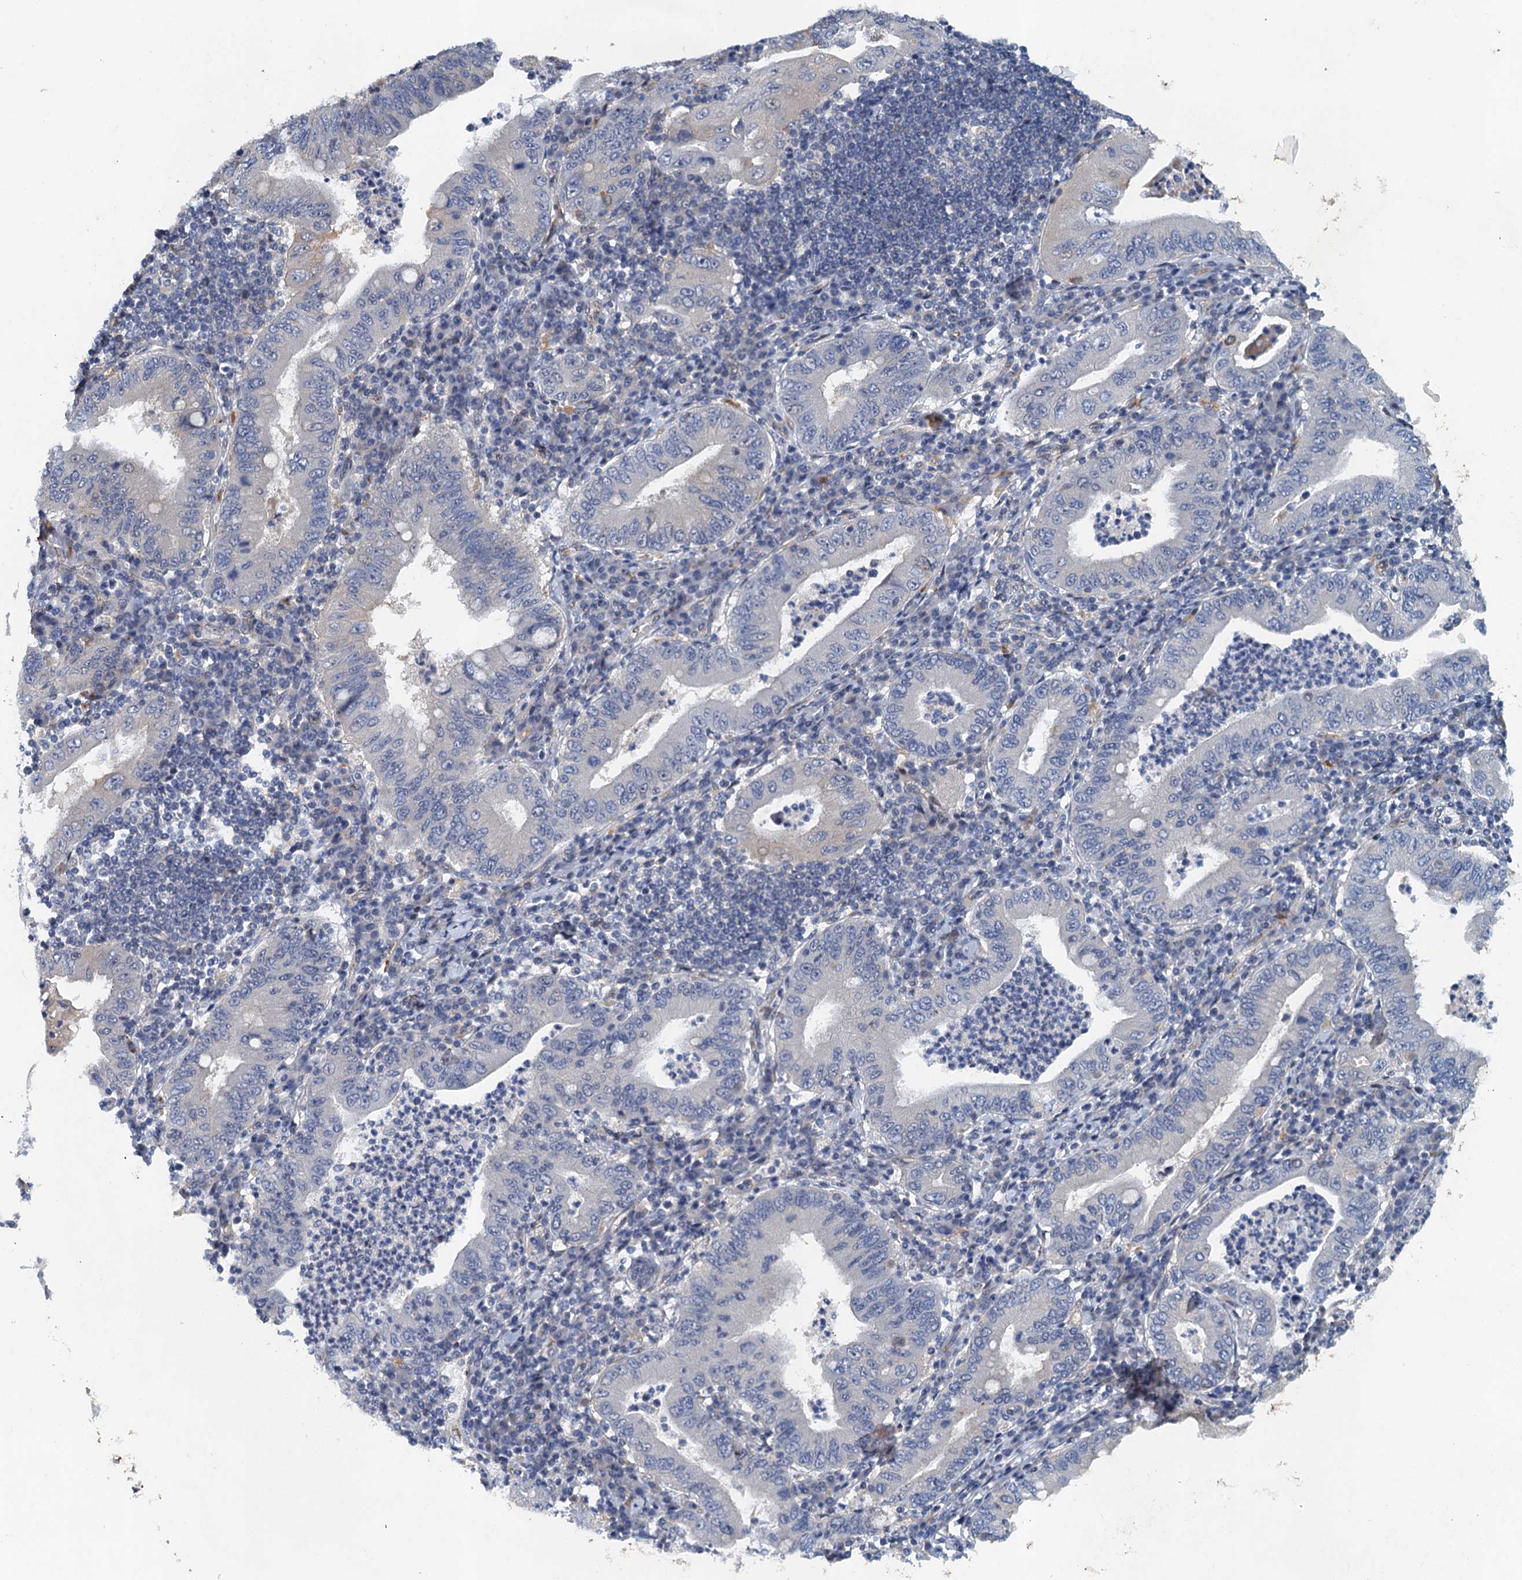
{"staining": {"intensity": "negative", "quantity": "none", "location": "none"}, "tissue": "stomach cancer", "cell_type": "Tumor cells", "image_type": "cancer", "snomed": [{"axis": "morphology", "description": "Normal tissue, NOS"}, {"axis": "morphology", "description": "Adenocarcinoma, NOS"}, {"axis": "topography", "description": "Esophagus"}, {"axis": "topography", "description": "Stomach, upper"}, {"axis": "topography", "description": "Peripheral nerve tissue"}], "caption": "Tumor cells show no significant protein positivity in stomach cancer.", "gene": "NBEA", "patient": {"sex": "male", "age": 62}}